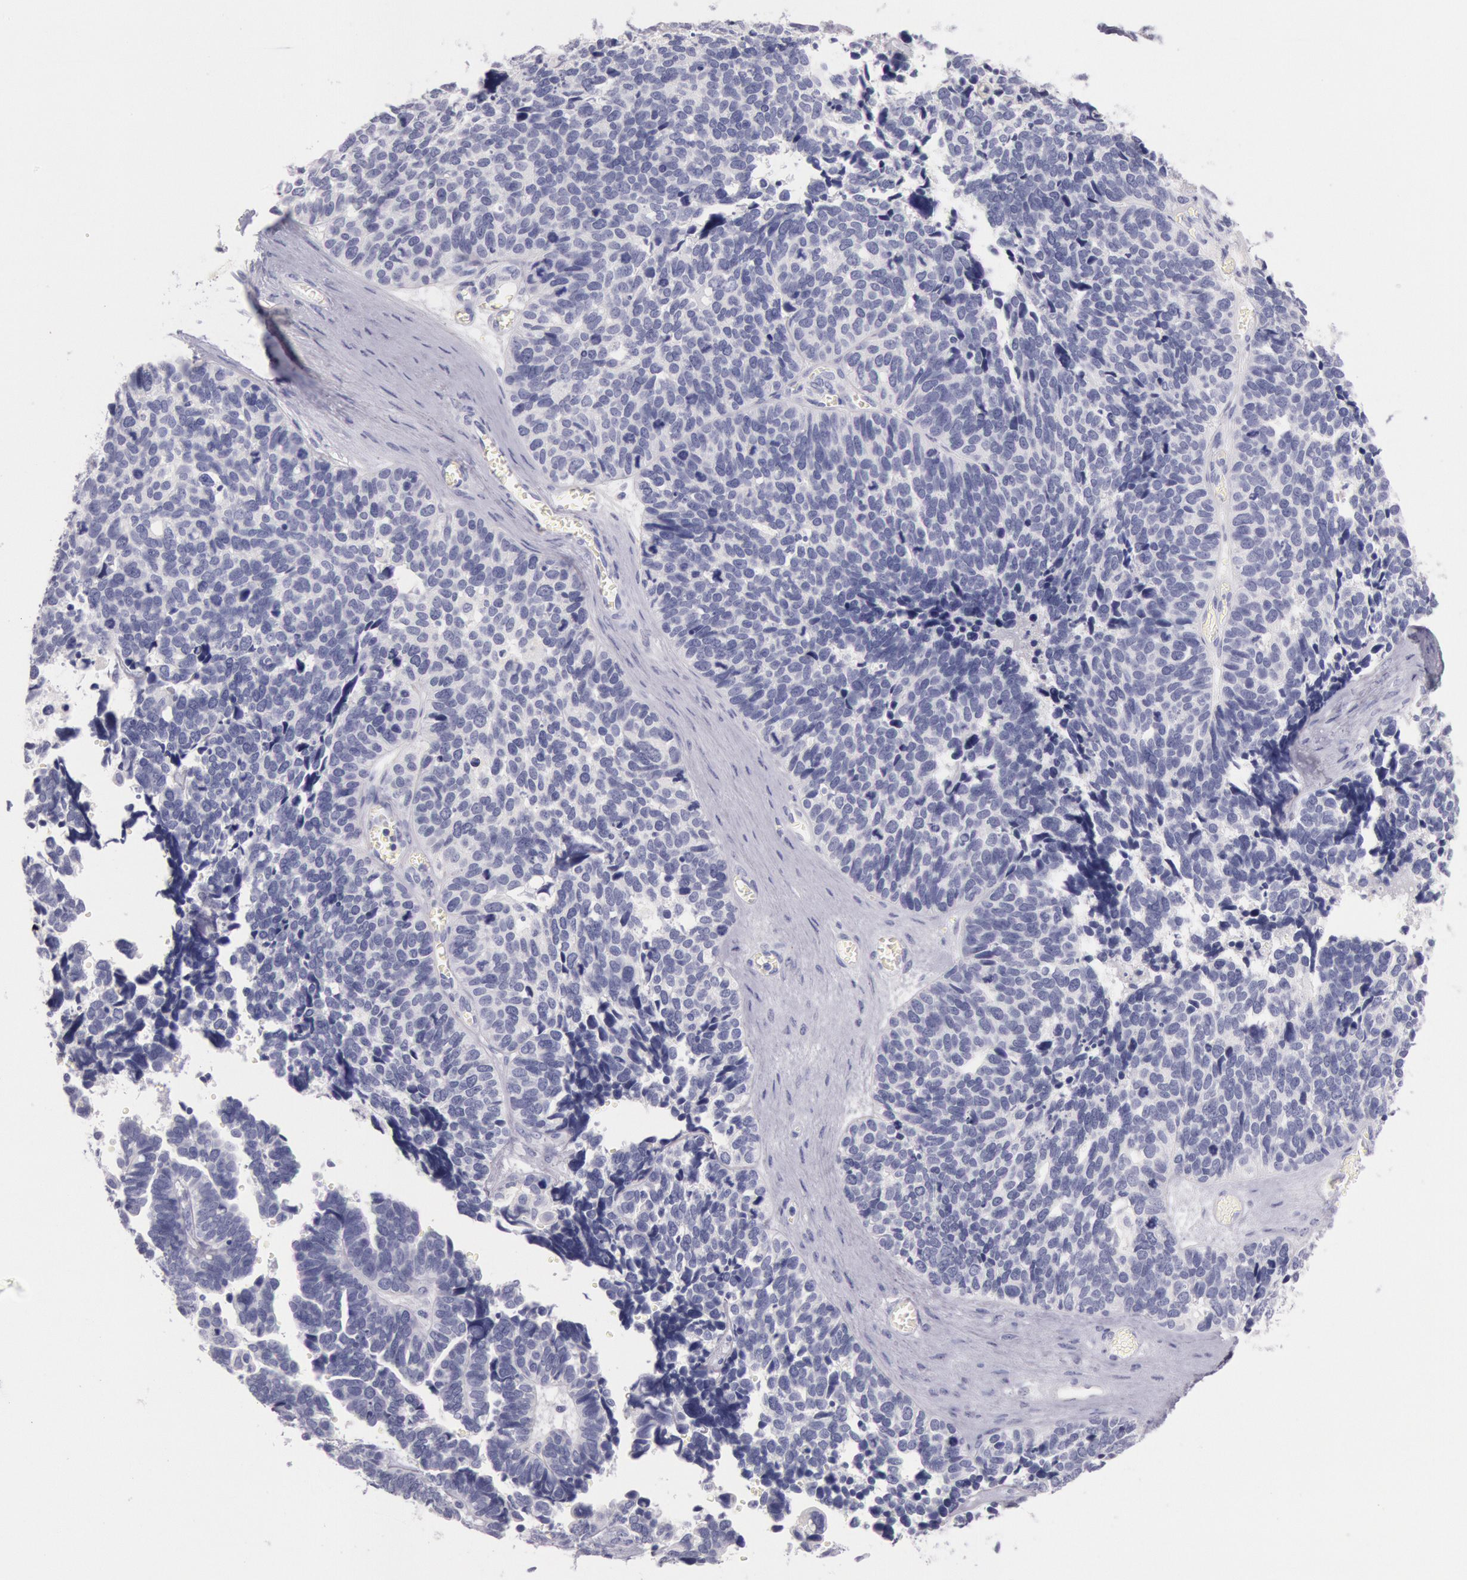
{"staining": {"intensity": "negative", "quantity": "none", "location": "none"}, "tissue": "ovarian cancer", "cell_type": "Tumor cells", "image_type": "cancer", "snomed": [{"axis": "morphology", "description": "Cystadenocarcinoma, serous, NOS"}, {"axis": "topography", "description": "Ovary"}], "caption": "This is an immunohistochemistry (IHC) image of ovarian cancer (serous cystadenocarcinoma). There is no staining in tumor cells.", "gene": "EGFR", "patient": {"sex": "female", "age": 77}}